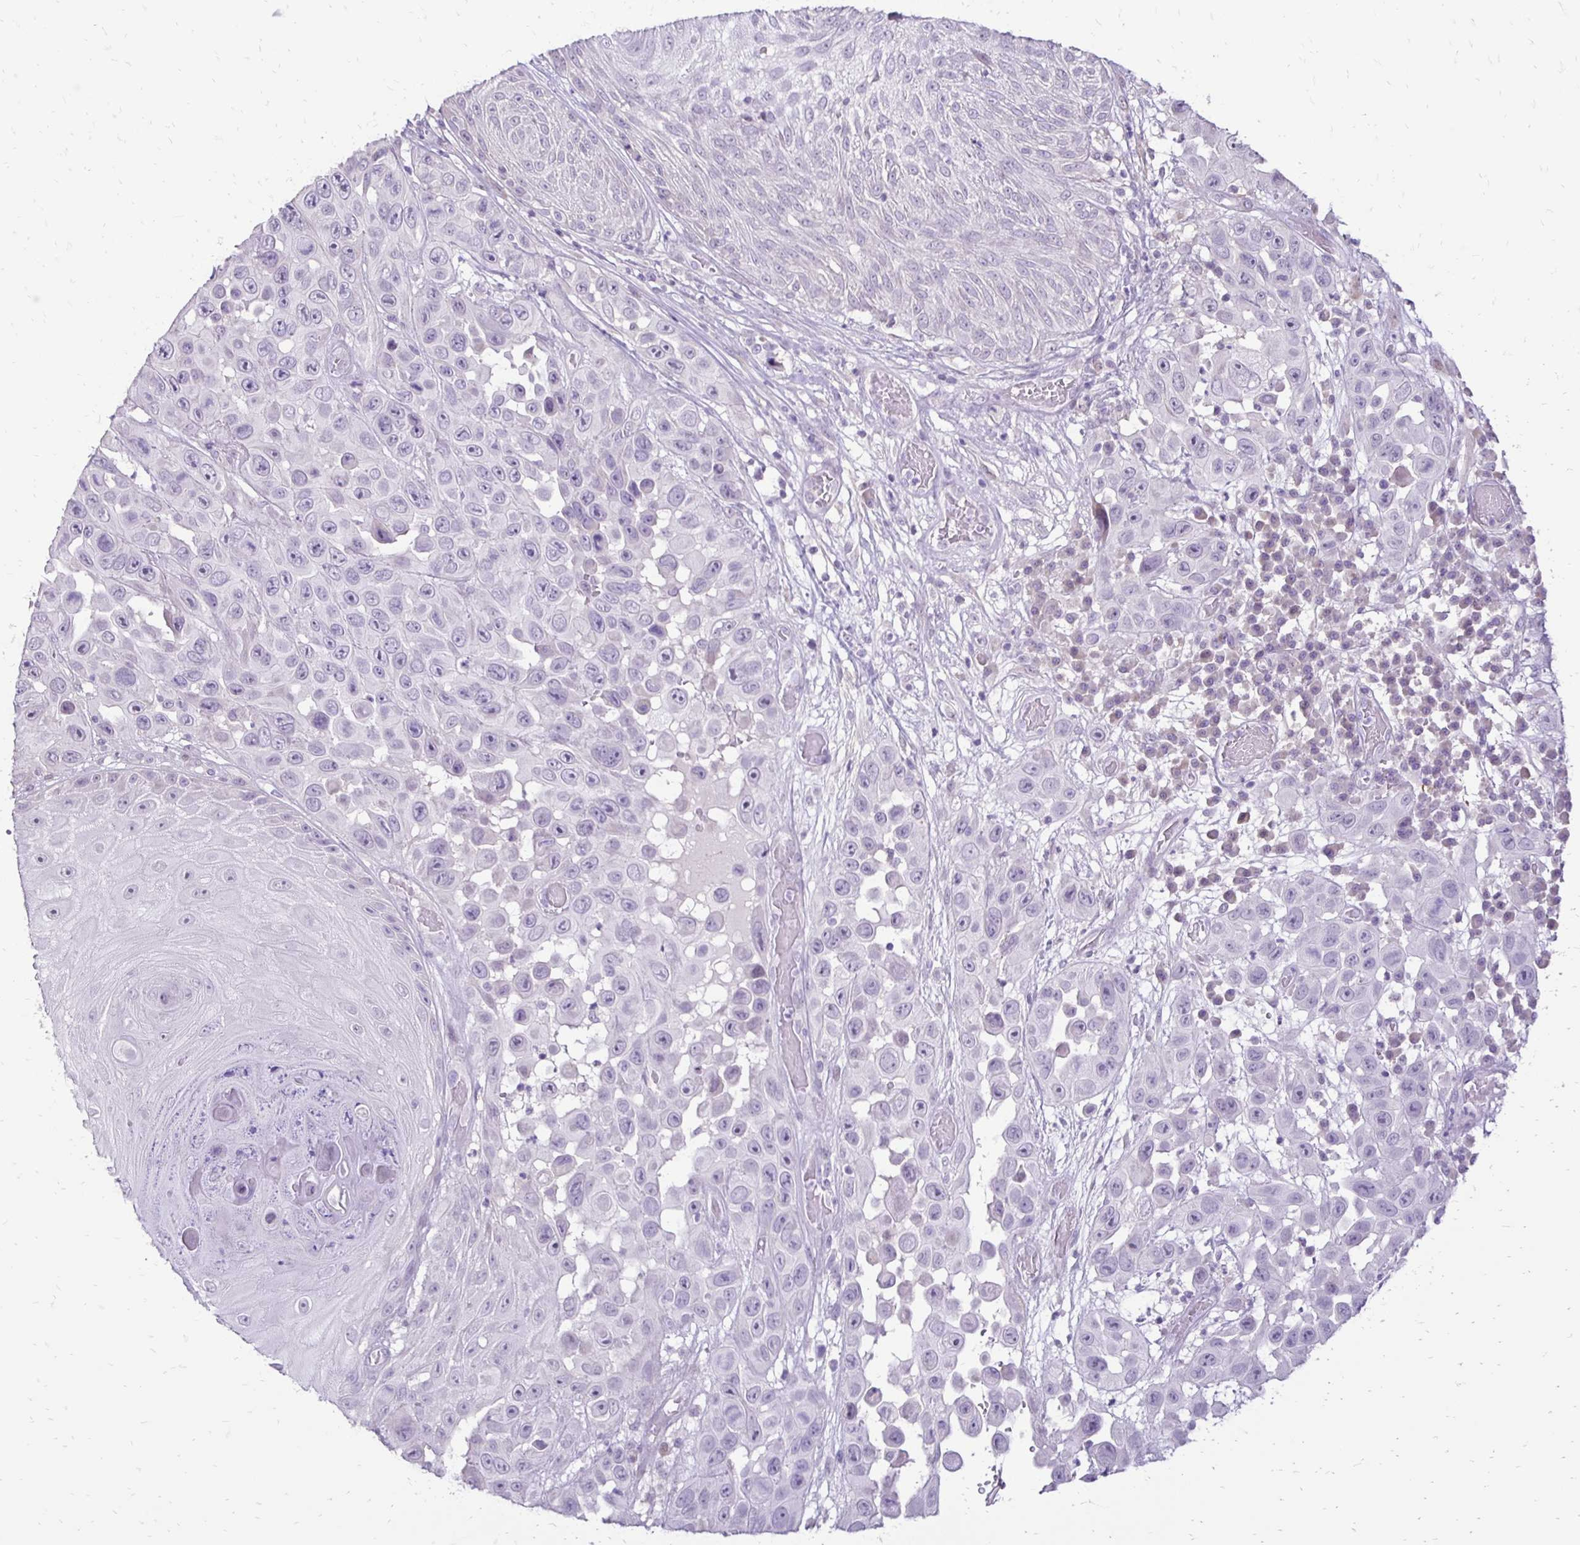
{"staining": {"intensity": "negative", "quantity": "none", "location": "none"}, "tissue": "skin cancer", "cell_type": "Tumor cells", "image_type": "cancer", "snomed": [{"axis": "morphology", "description": "Squamous cell carcinoma, NOS"}, {"axis": "topography", "description": "Skin"}], "caption": "Immunohistochemistry micrograph of human squamous cell carcinoma (skin) stained for a protein (brown), which exhibits no positivity in tumor cells. (Stains: DAB immunohistochemistry (IHC) with hematoxylin counter stain, Microscopy: brightfield microscopy at high magnification).", "gene": "GAS2", "patient": {"sex": "male", "age": 81}}